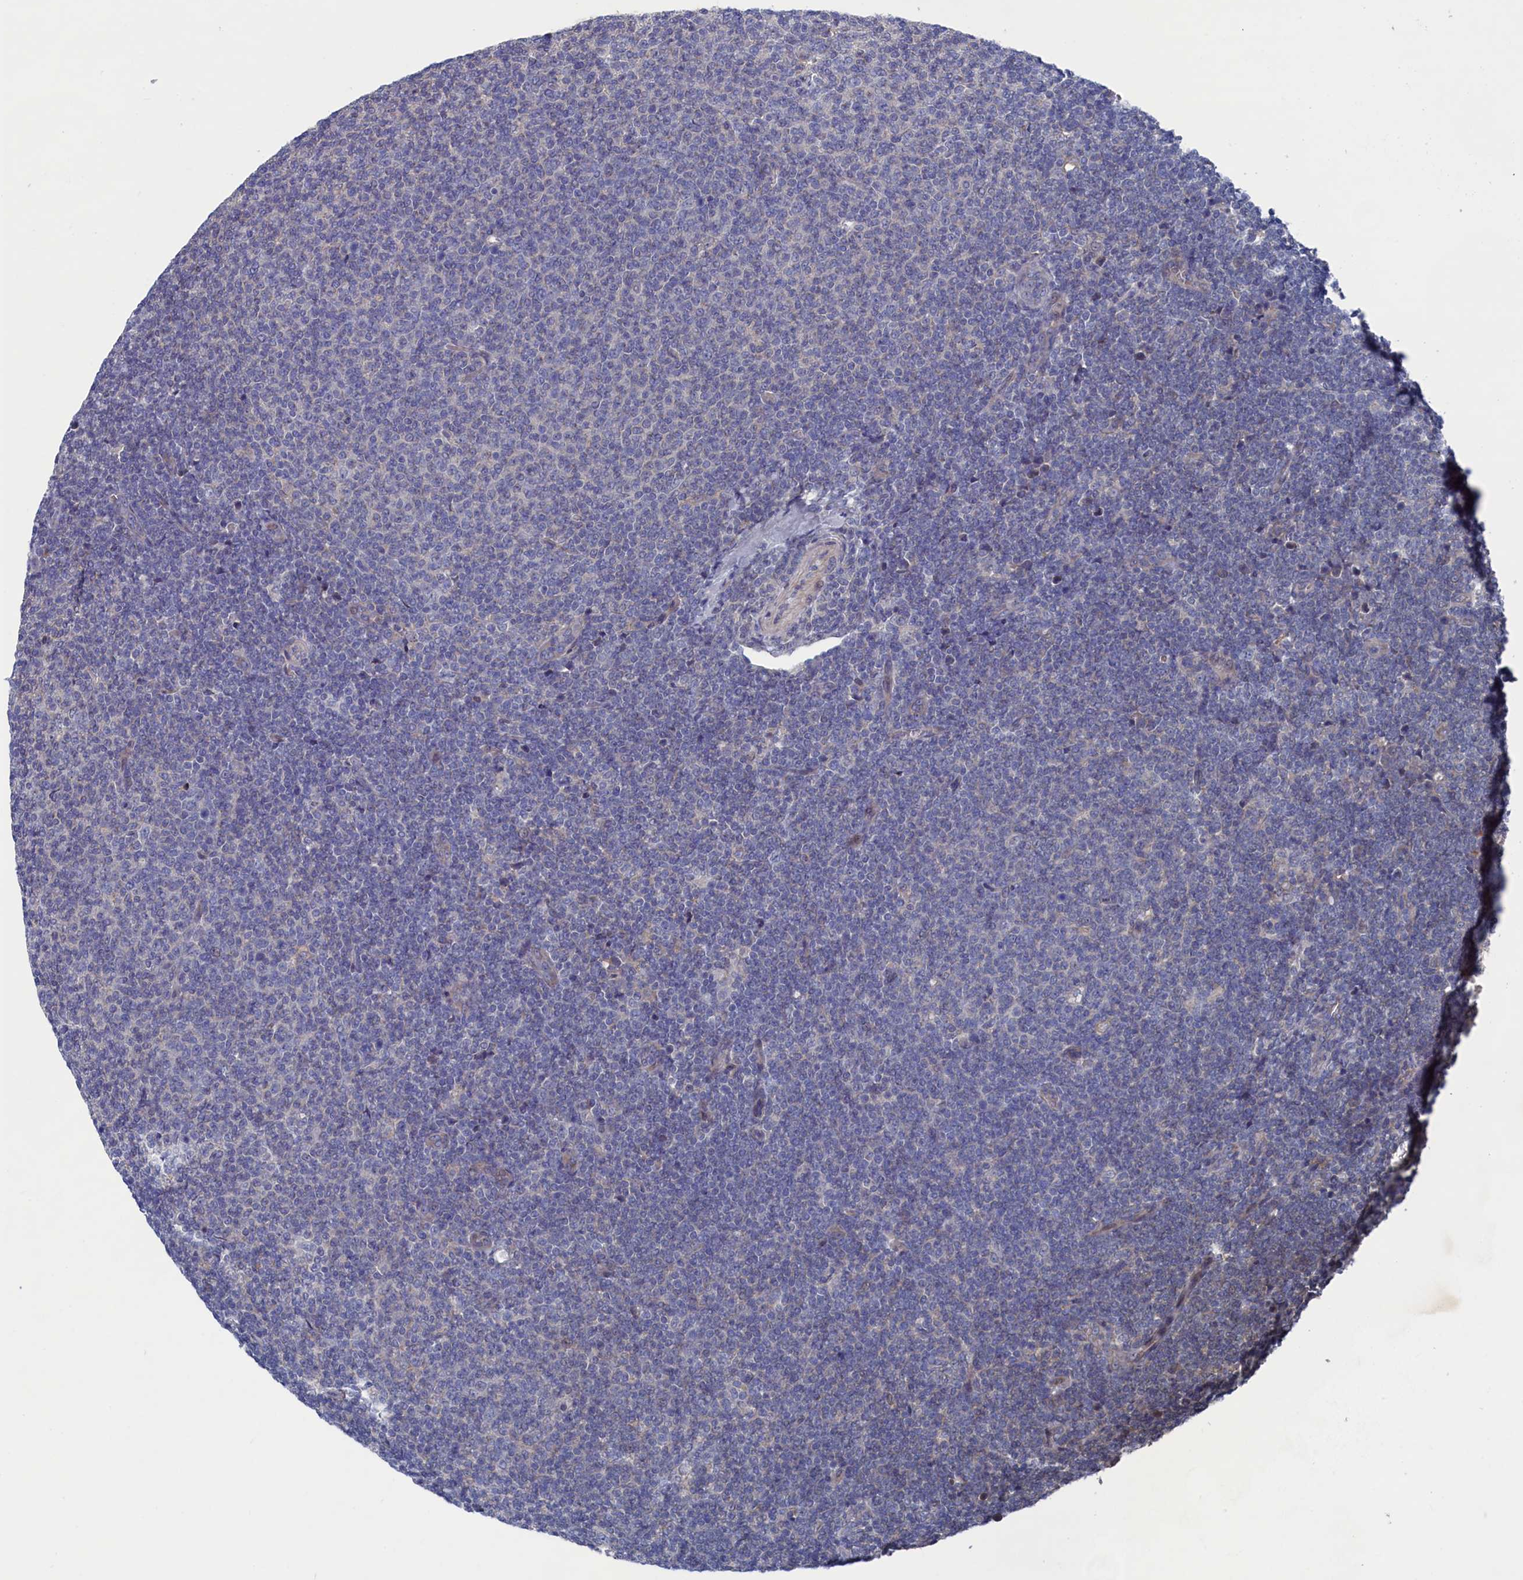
{"staining": {"intensity": "negative", "quantity": "none", "location": "none"}, "tissue": "lymphoma", "cell_type": "Tumor cells", "image_type": "cancer", "snomed": [{"axis": "morphology", "description": "Malignant lymphoma, non-Hodgkin's type, Low grade"}, {"axis": "topography", "description": "Lymph node"}], "caption": "Tumor cells are negative for protein expression in human low-grade malignant lymphoma, non-Hodgkin's type.", "gene": "SPATA13", "patient": {"sex": "male", "age": 66}}